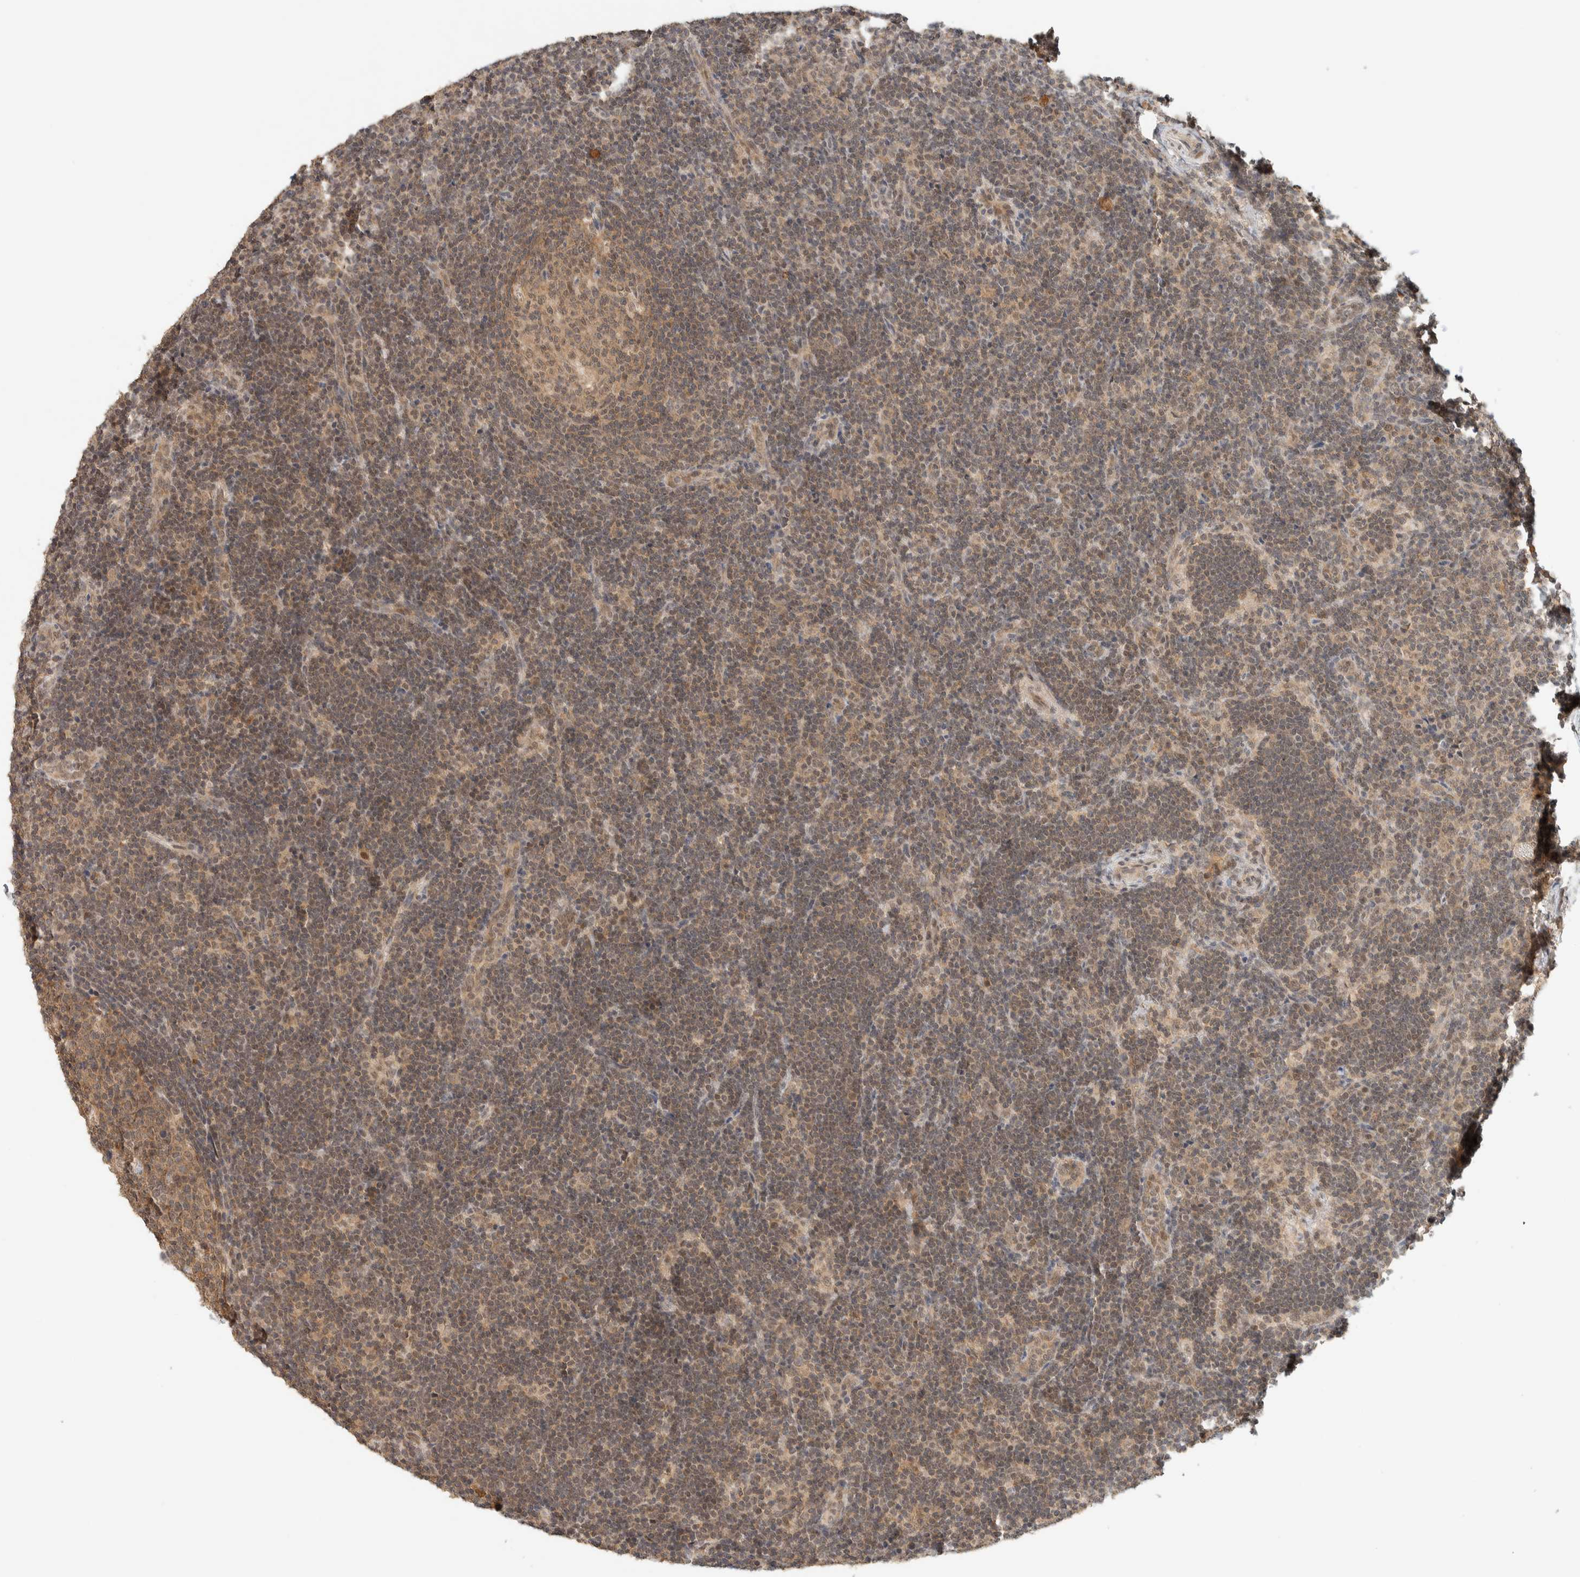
{"staining": {"intensity": "moderate", "quantity": ">75%", "location": "cytoplasmic/membranous"}, "tissue": "lymph node", "cell_type": "Germinal center cells", "image_type": "normal", "snomed": [{"axis": "morphology", "description": "Normal tissue, NOS"}, {"axis": "topography", "description": "Lymph node"}], "caption": "A medium amount of moderate cytoplasmic/membranous positivity is identified in about >75% of germinal center cells in normal lymph node.", "gene": "KIFAP3", "patient": {"sex": "female", "age": 22}}